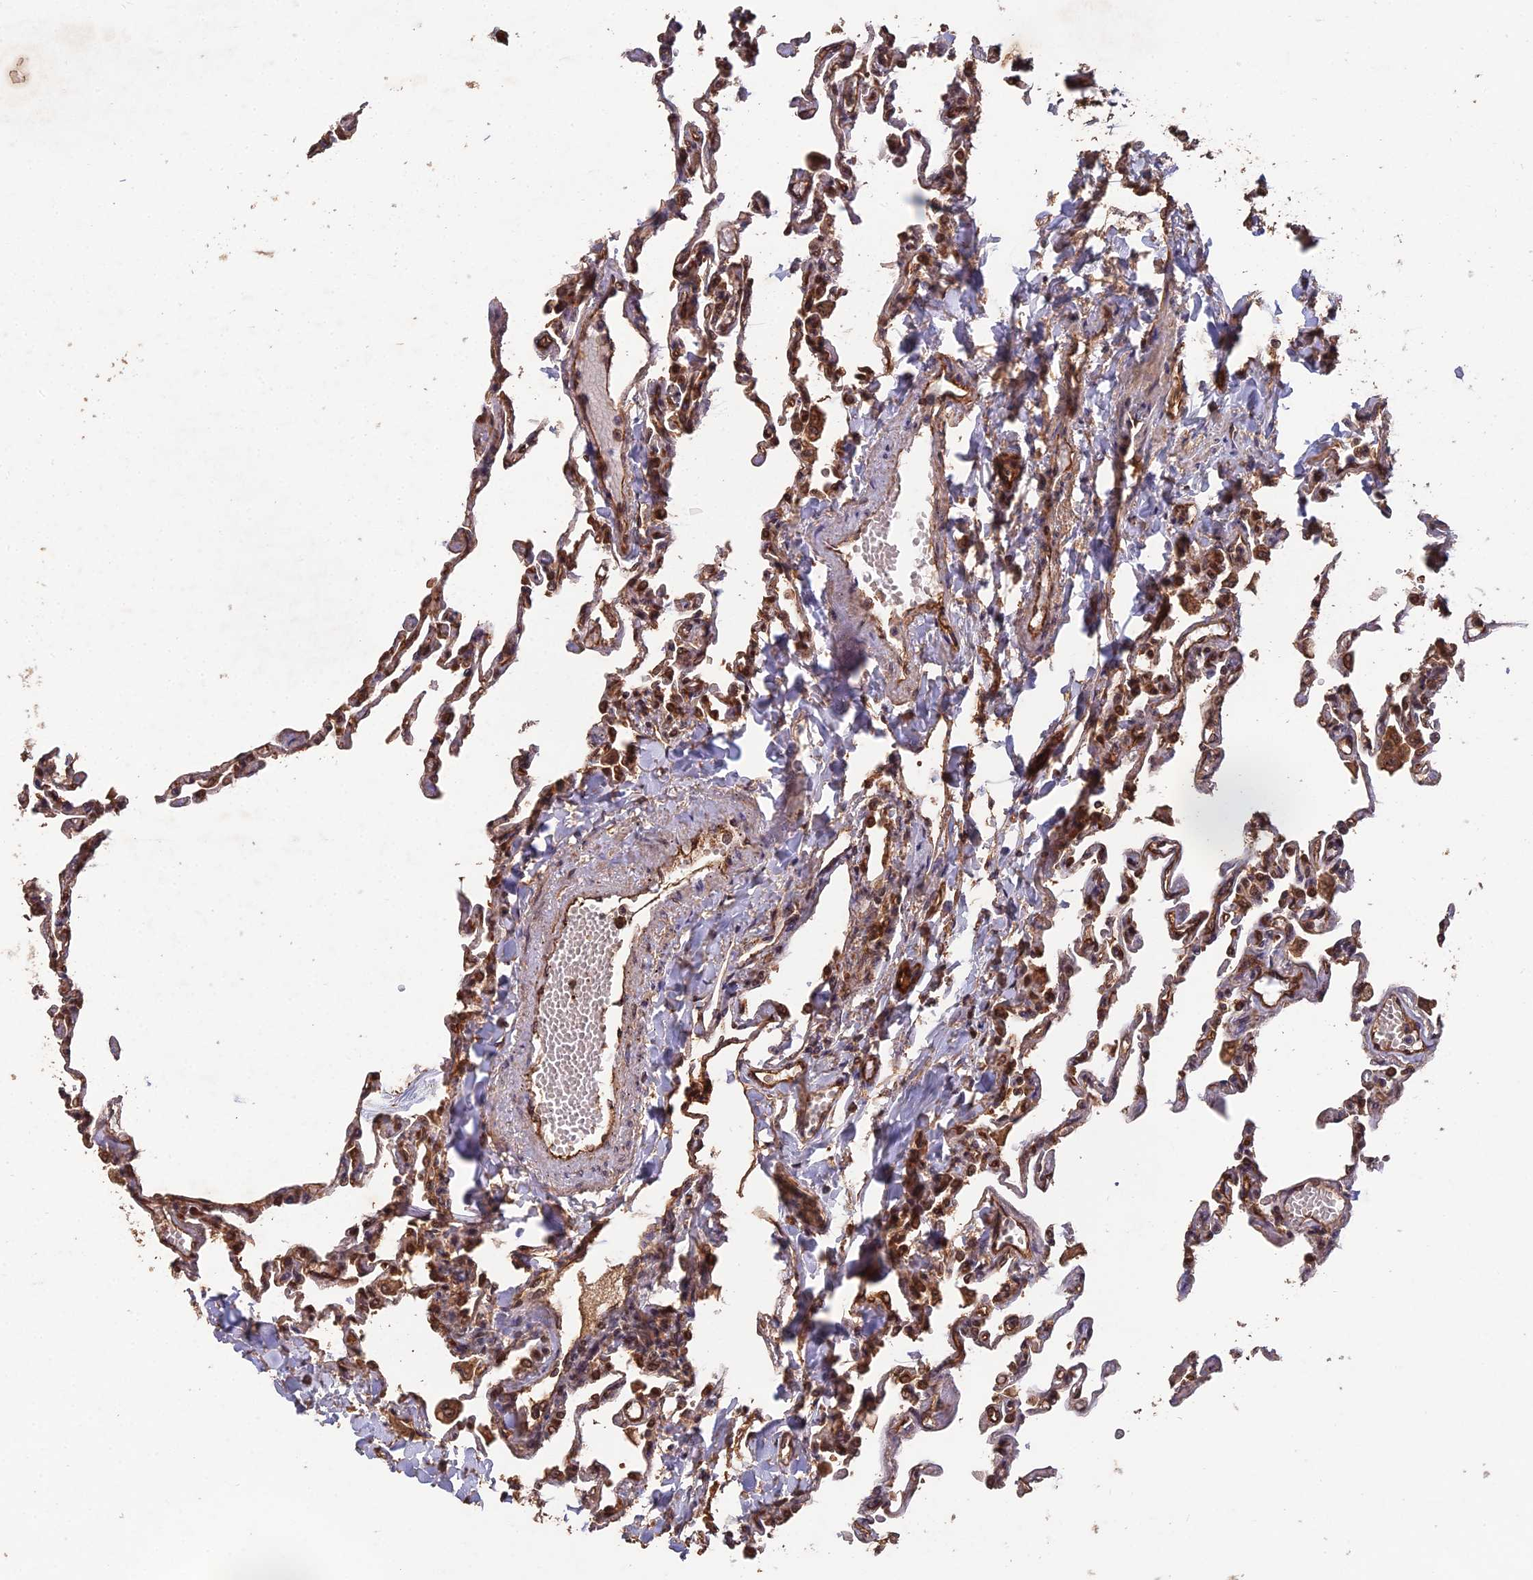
{"staining": {"intensity": "strong", "quantity": ">75%", "location": "cytoplasmic/membranous,nuclear"}, "tissue": "lung", "cell_type": "Alveolar cells", "image_type": "normal", "snomed": [{"axis": "morphology", "description": "Normal tissue, NOS"}, {"axis": "topography", "description": "Lung"}], "caption": "Protein staining by immunohistochemistry (IHC) shows strong cytoplasmic/membranous,nuclear positivity in approximately >75% of alveolar cells in unremarkable lung. (brown staining indicates protein expression, while blue staining denotes nuclei).", "gene": "RALGAPA2", "patient": {"sex": "male", "age": 21}}